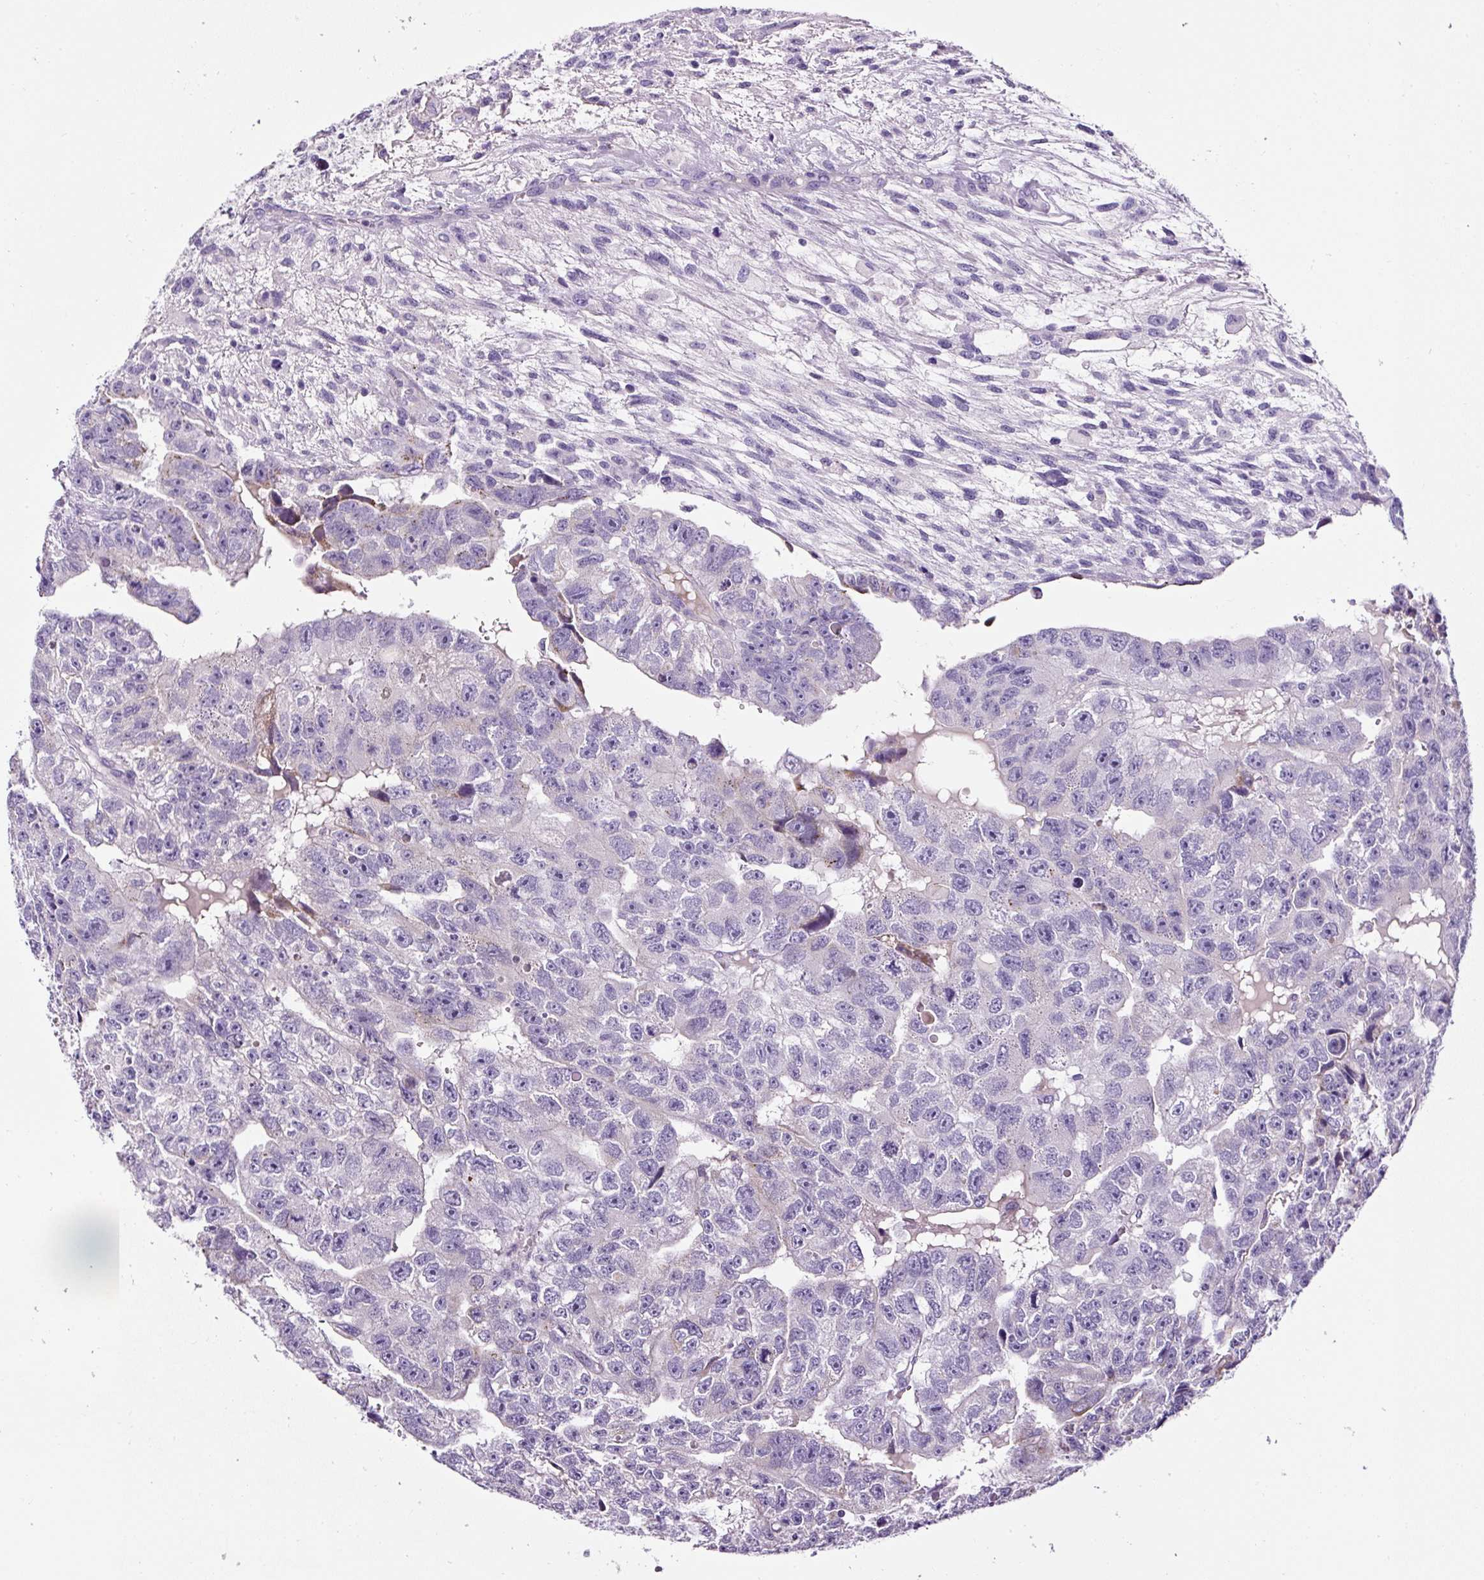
{"staining": {"intensity": "negative", "quantity": "none", "location": "none"}, "tissue": "testis cancer", "cell_type": "Tumor cells", "image_type": "cancer", "snomed": [{"axis": "morphology", "description": "Carcinoma, Embryonal, NOS"}, {"axis": "topography", "description": "Testis"}], "caption": "This micrograph is of testis cancer stained with IHC to label a protein in brown with the nuclei are counter-stained blue. There is no positivity in tumor cells.", "gene": "OR14A2", "patient": {"sex": "male", "age": 20}}